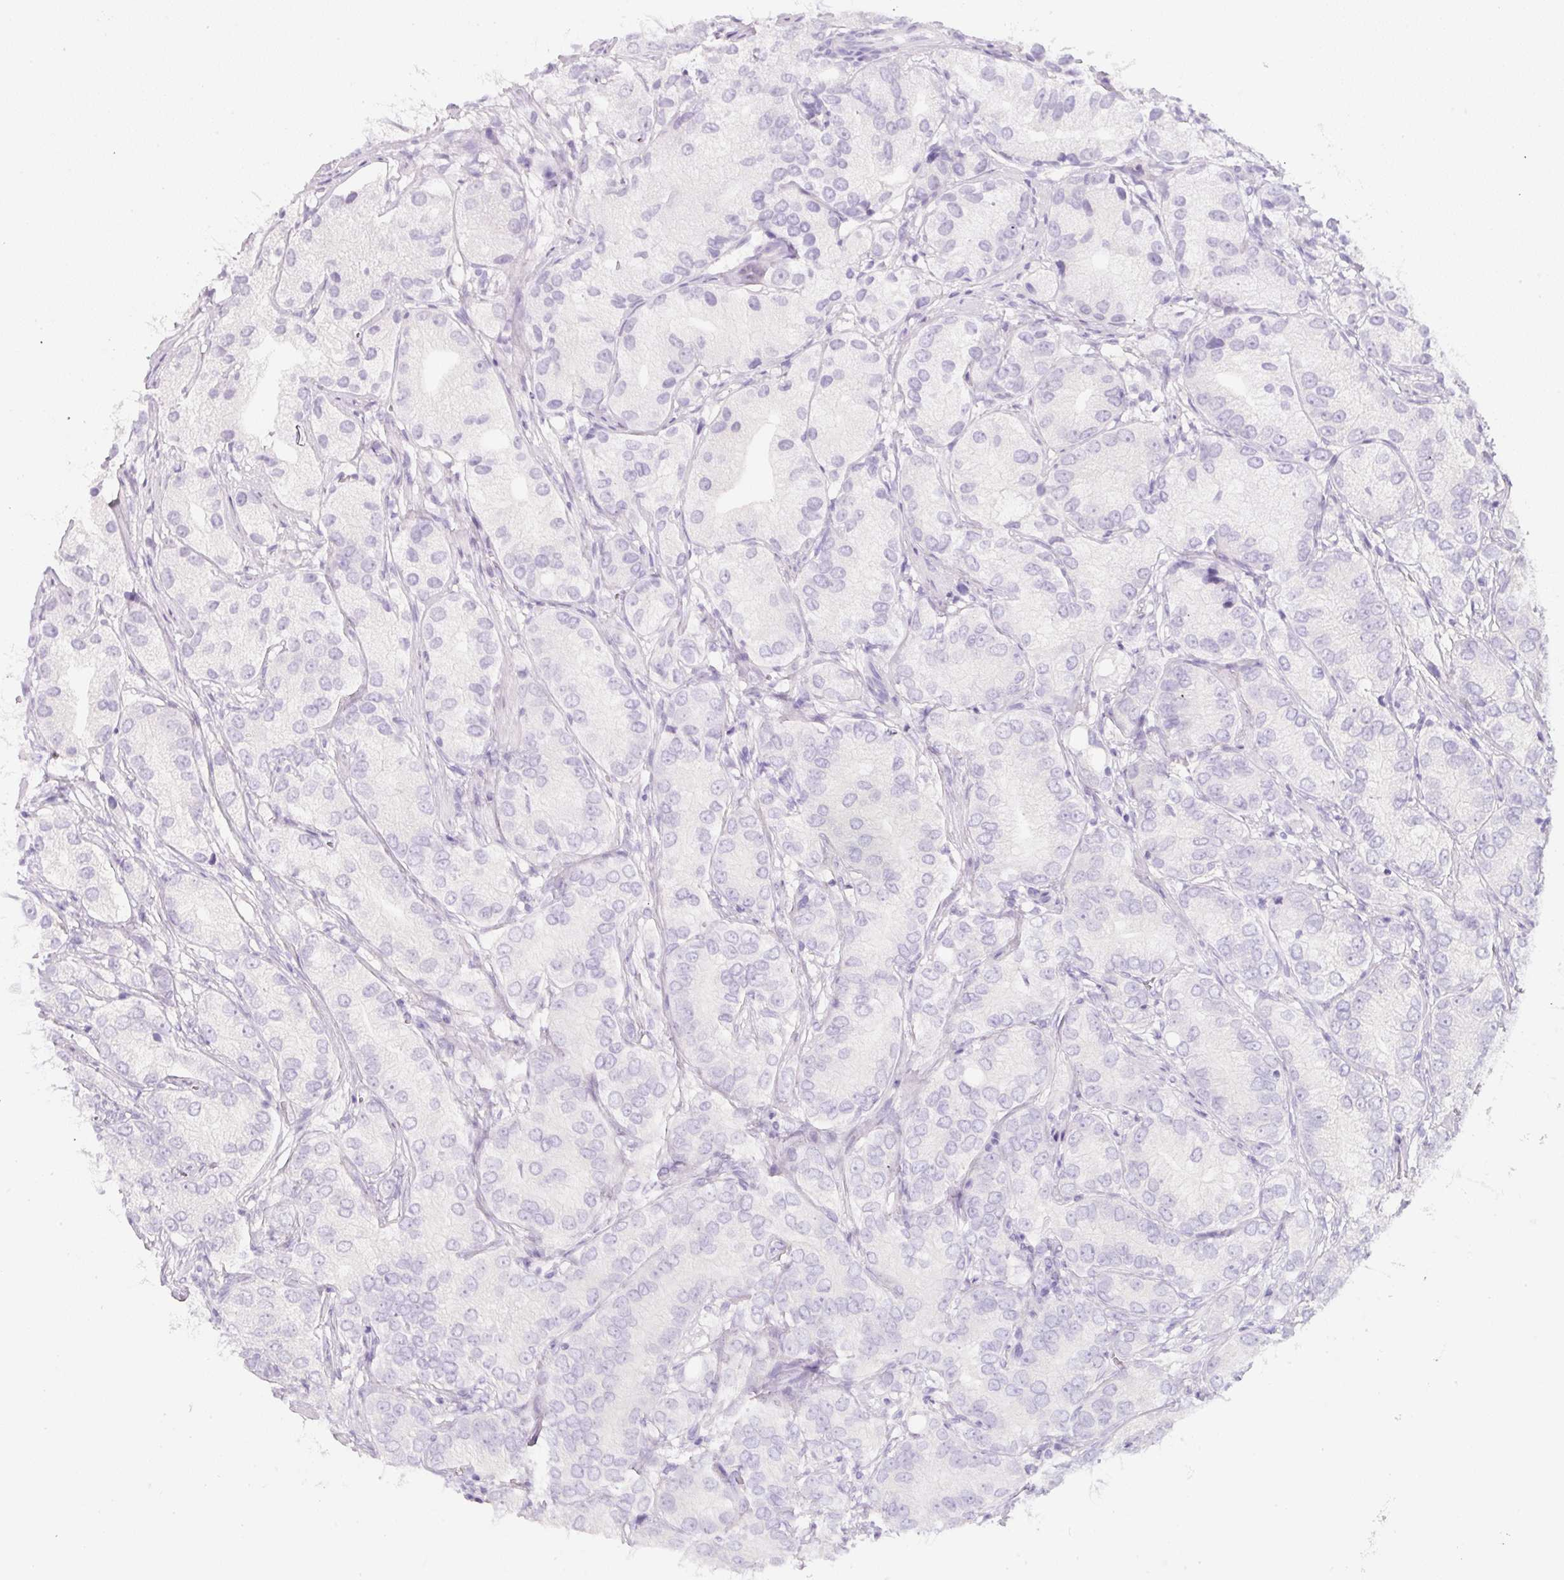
{"staining": {"intensity": "negative", "quantity": "none", "location": "none"}, "tissue": "prostate cancer", "cell_type": "Tumor cells", "image_type": "cancer", "snomed": [{"axis": "morphology", "description": "Adenocarcinoma, High grade"}, {"axis": "topography", "description": "Prostate"}], "caption": "Prostate cancer was stained to show a protein in brown. There is no significant expression in tumor cells.", "gene": "SLC2A2", "patient": {"sex": "male", "age": 82}}